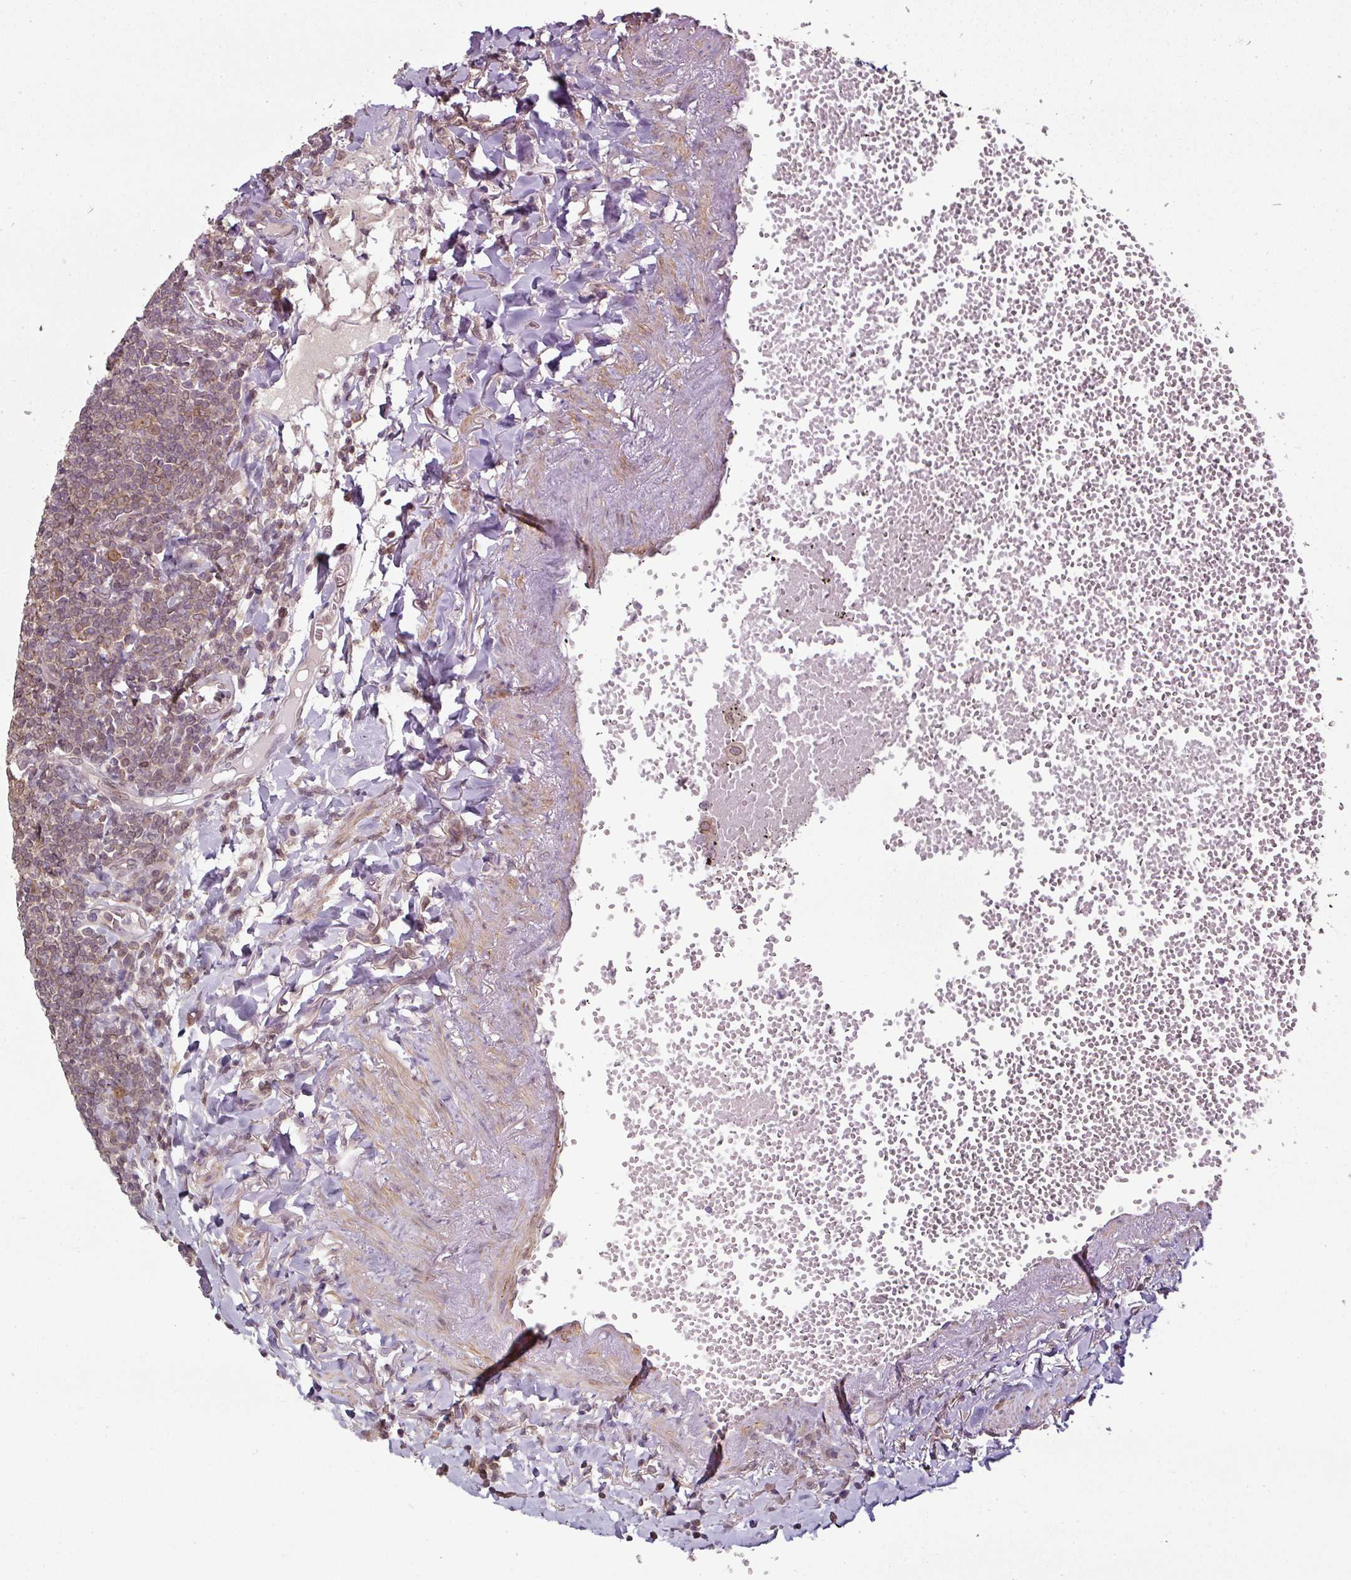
{"staining": {"intensity": "moderate", "quantity": ">75%", "location": "cytoplasmic/membranous,nuclear"}, "tissue": "lymphoma", "cell_type": "Tumor cells", "image_type": "cancer", "snomed": [{"axis": "morphology", "description": "Malignant lymphoma, non-Hodgkin's type, Low grade"}, {"axis": "topography", "description": "Lung"}], "caption": "Lymphoma stained for a protein demonstrates moderate cytoplasmic/membranous and nuclear positivity in tumor cells.", "gene": "RANGAP1", "patient": {"sex": "female", "age": 71}}